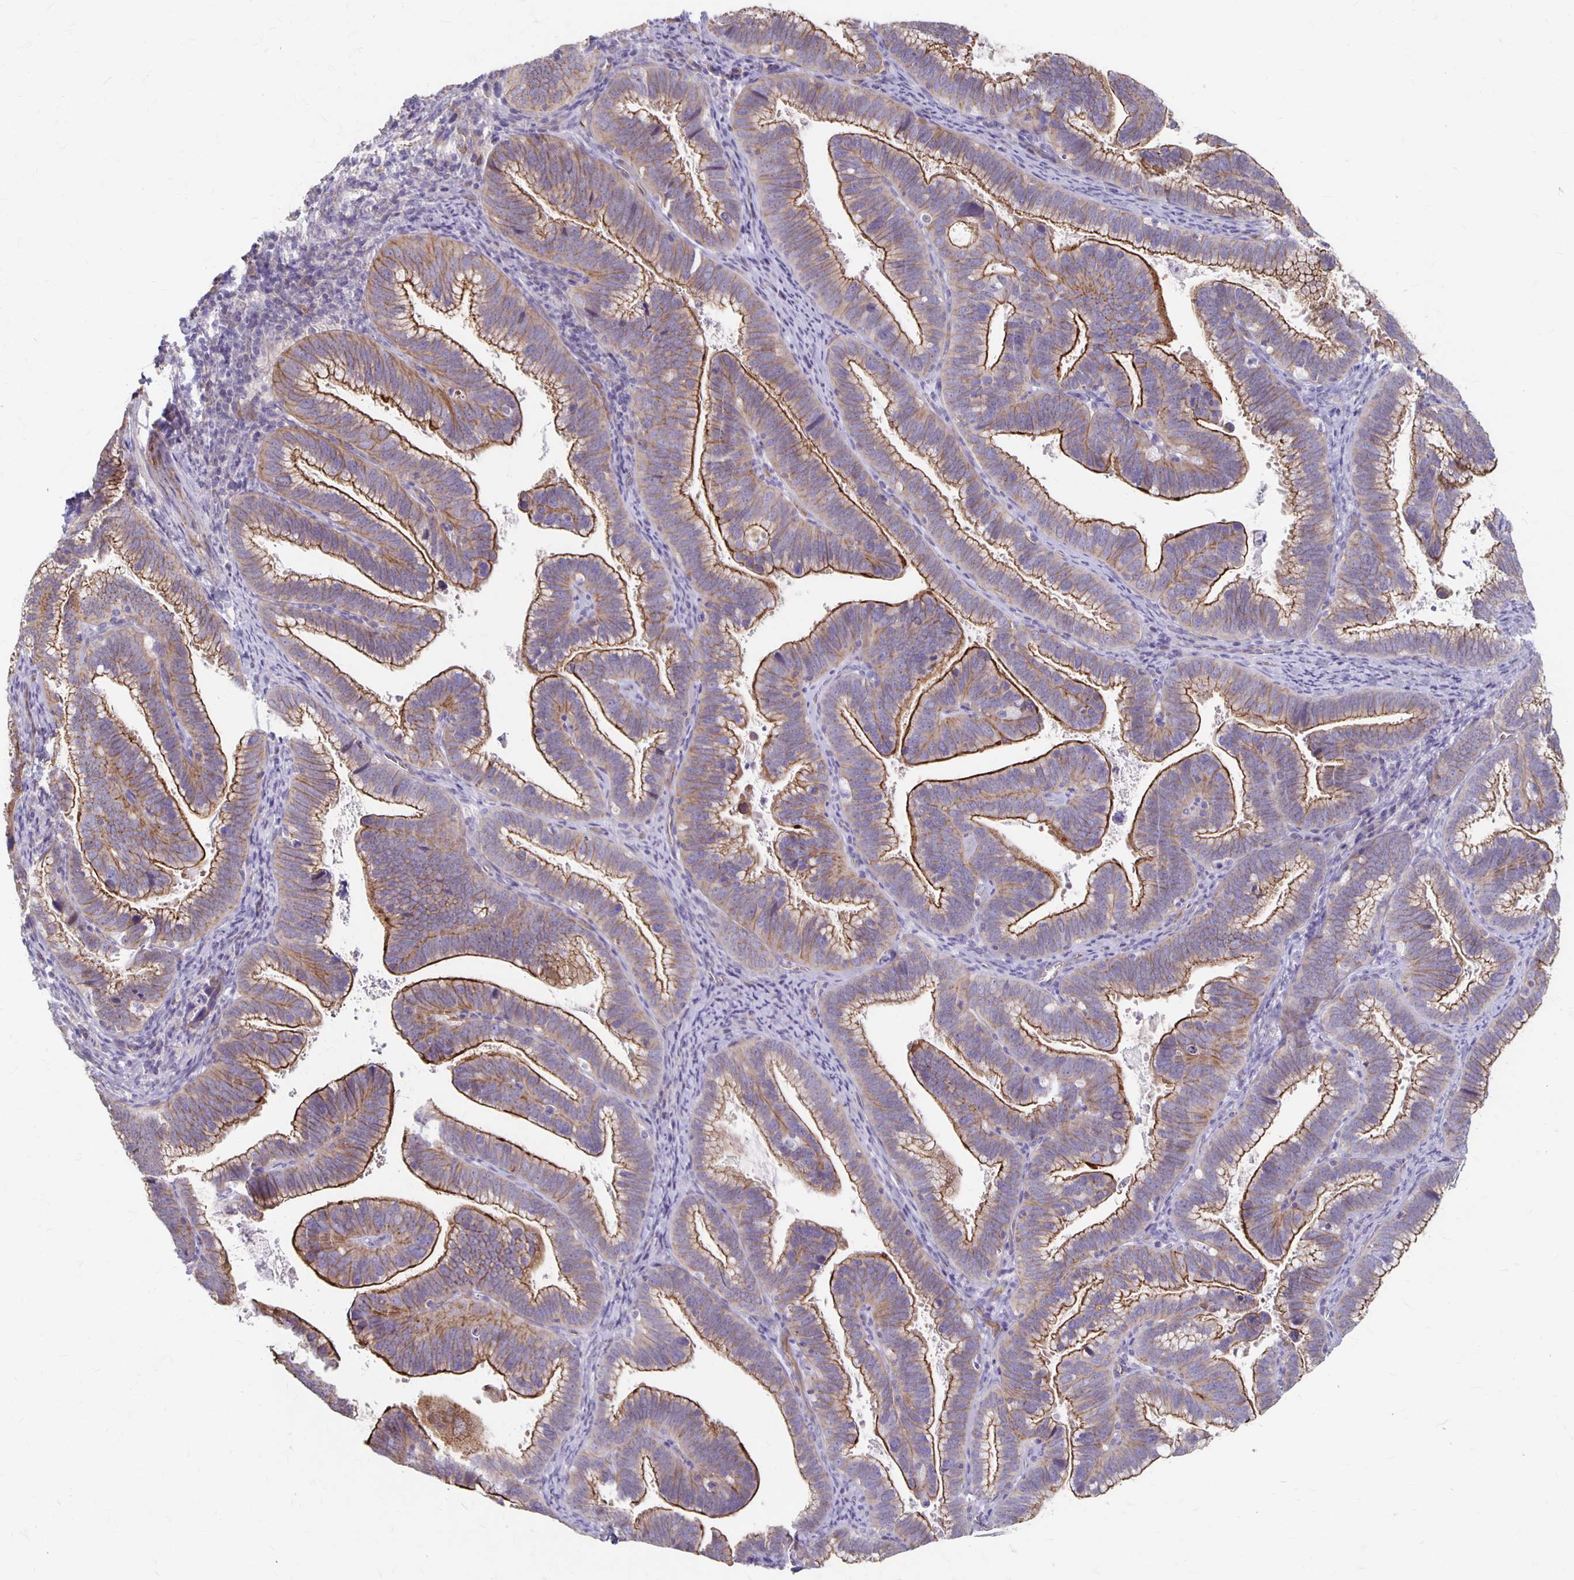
{"staining": {"intensity": "moderate", "quantity": ">75%", "location": "cytoplasmic/membranous"}, "tissue": "cervical cancer", "cell_type": "Tumor cells", "image_type": "cancer", "snomed": [{"axis": "morphology", "description": "Adenocarcinoma, NOS"}, {"axis": "topography", "description": "Cervix"}], "caption": "Moderate cytoplasmic/membranous staining is appreciated in about >75% of tumor cells in cervical adenocarcinoma. Using DAB (brown) and hematoxylin (blue) stains, captured at high magnification using brightfield microscopy.", "gene": "PPP1R3E", "patient": {"sex": "female", "age": 61}}